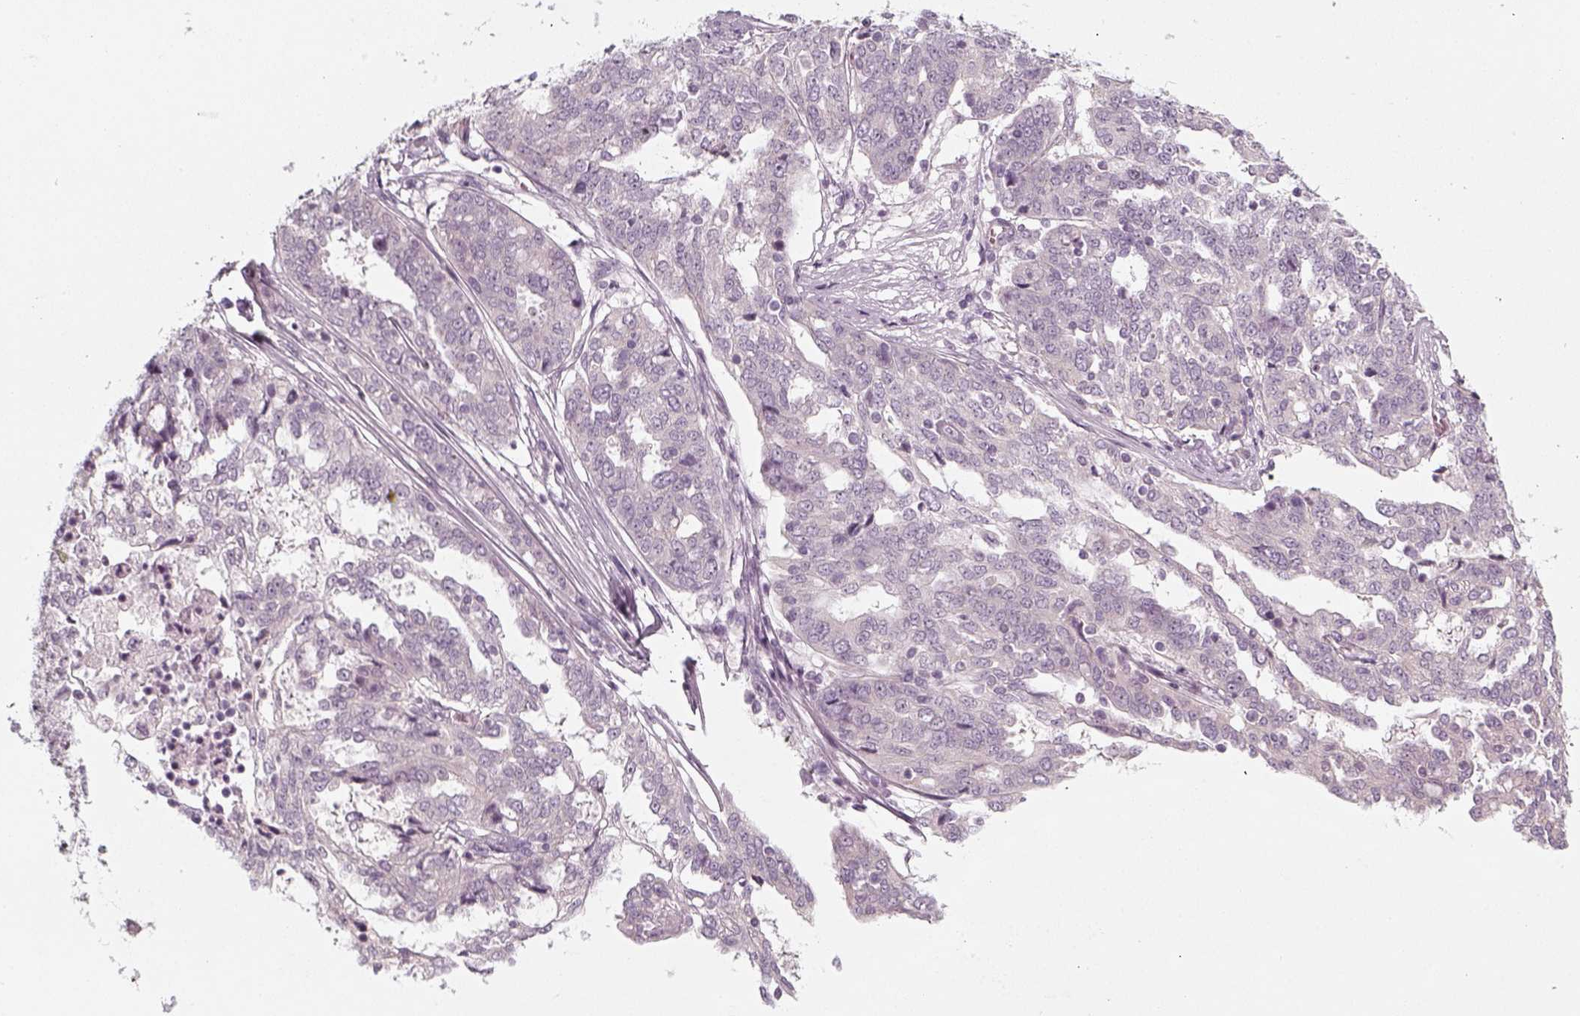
{"staining": {"intensity": "negative", "quantity": "none", "location": "none"}, "tissue": "ovarian cancer", "cell_type": "Tumor cells", "image_type": "cancer", "snomed": [{"axis": "morphology", "description": "Cystadenocarcinoma, serous, NOS"}, {"axis": "topography", "description": "Ovary"}], "caption": "The photomicrograph demonstrates no staining of tumor cells in ovarian cancer (serous cystadenocarcinoma).", "gene": "PNMT", "patient": {"sex": "female", "age": 67}}